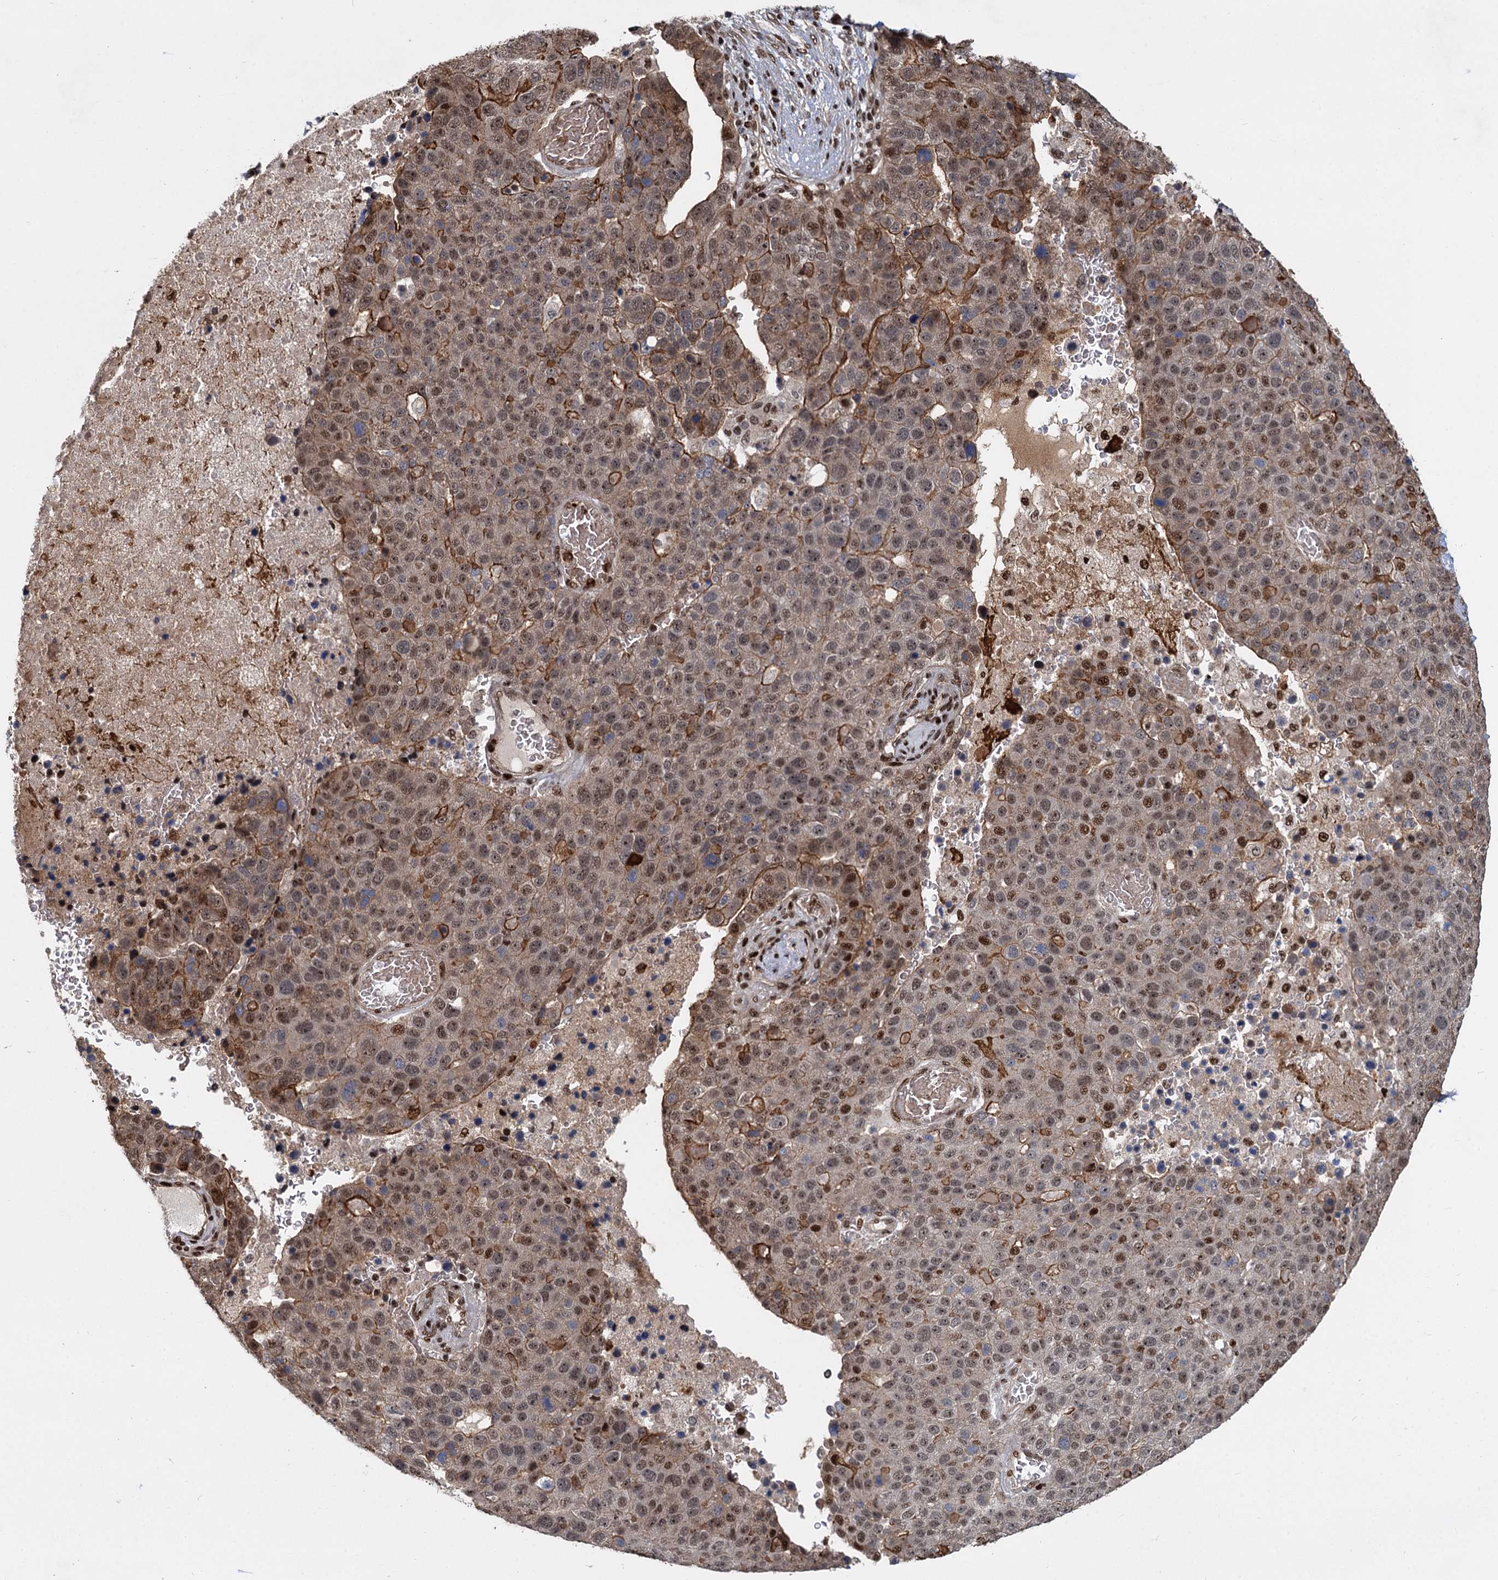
{"staining": {"intensity": "weak", "quantity": "25%-75%", "location": "cytoplasmic/membranous,nuclear"}, "tissue": "pancreatic cancer", "cell_type": "Tumor cells", "image_type": "cancer", "snomed": [{"axis": "morphology", "description": "Adenocarcinoma, NOS"}, {"axis": "topography", "description": "Pancreas"}], "caption": "Pancreatic cancer (adenocarcinoma) was stained to show a protein in brown. There is low levels of weak cytoplasmic/membranous and nuclear staining in approximately 25%-75% of tumor cells. The protein of interest is shown in brown color, while the nuclei are stained blue.", "gene": "ANKRD49", "patient": {"sex": "female", "age": 61}}